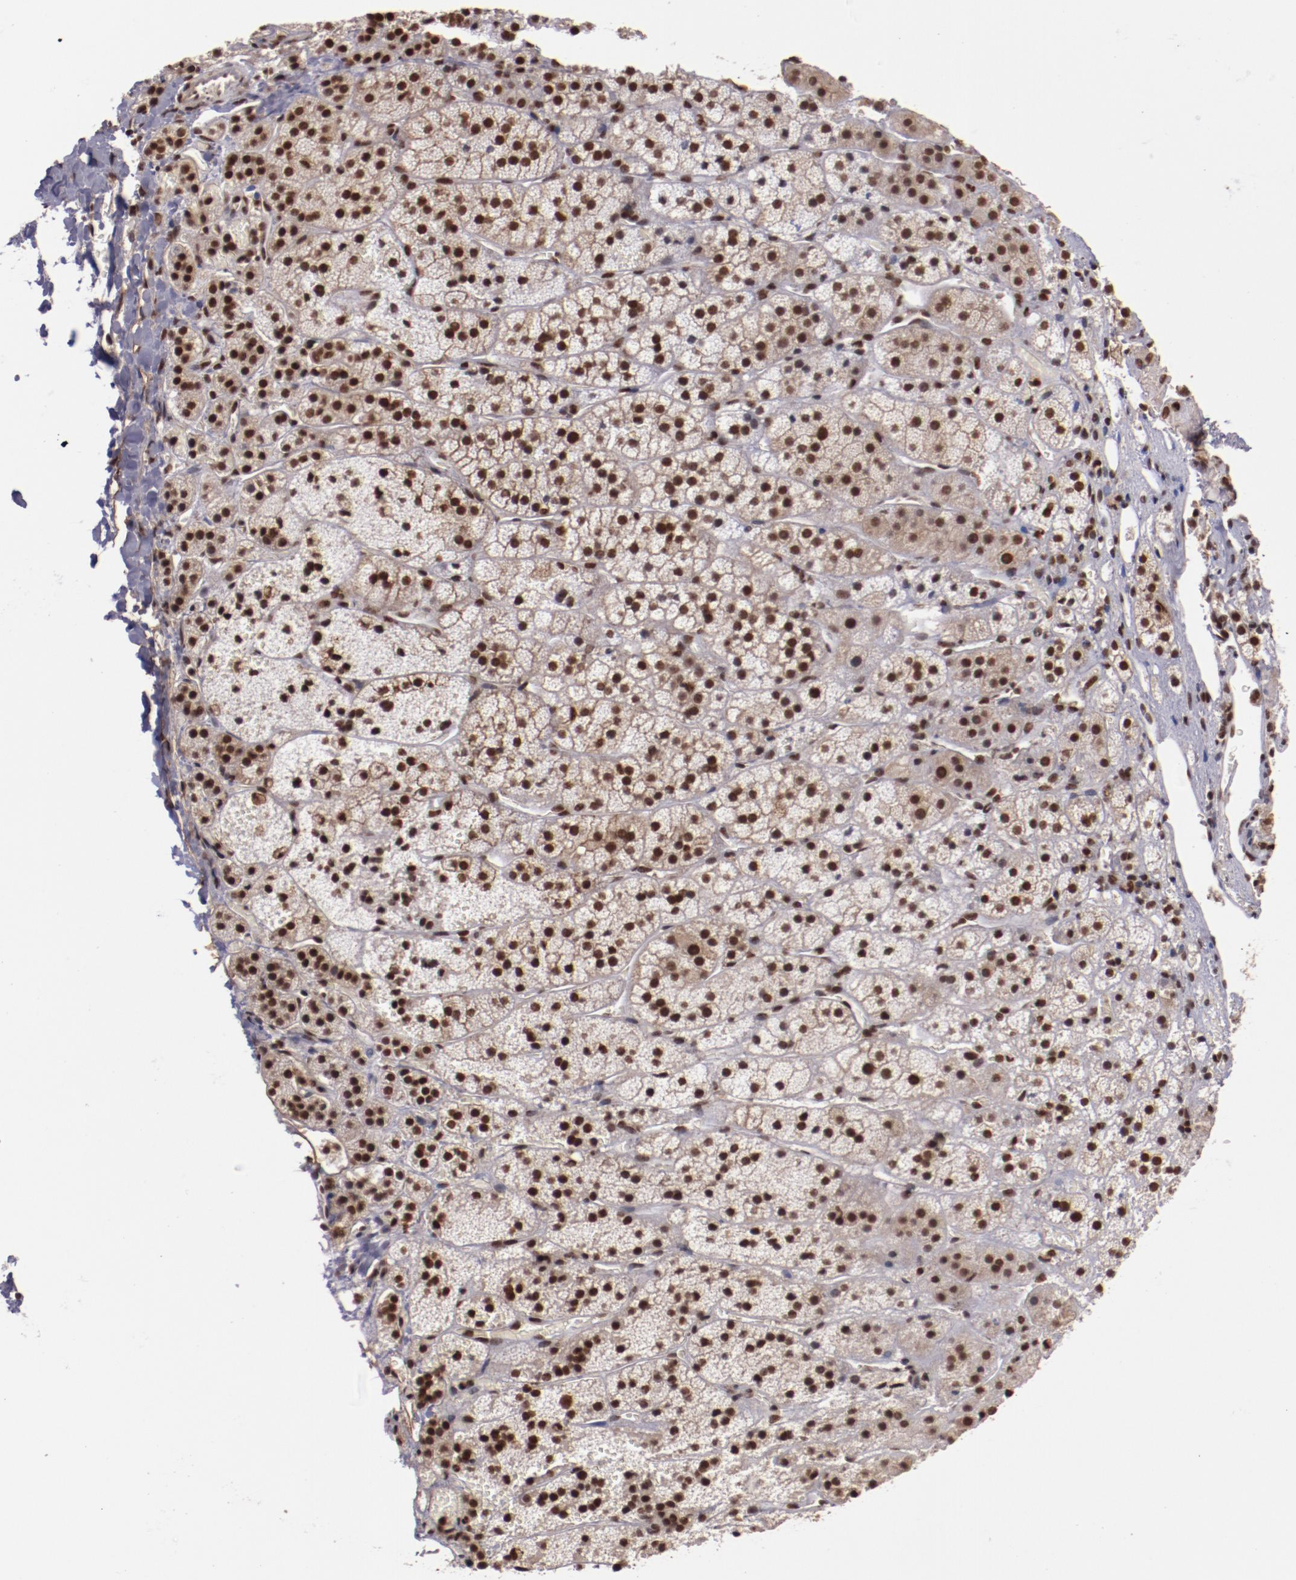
{"staining": {"intensity": "moderate", "quantity": ">75%", "location": "nuclear"}, "tissue": "adrenal gland", "cell_type": "Glandular cells", "image_type": "normal", "snomed": [{"axis": "morphology", "description": "Normal tissue, NOS"}, {"axis": "topography", "description": "Adrenal gland"}], "caption": "Immunohistochemical staining of normal adrenal gland shows >75% levels of moderate nuclear protein staining in about >75% of glandular cells.", "gene": "STAG2", "patient": {"sex": "female", "age": 44}}